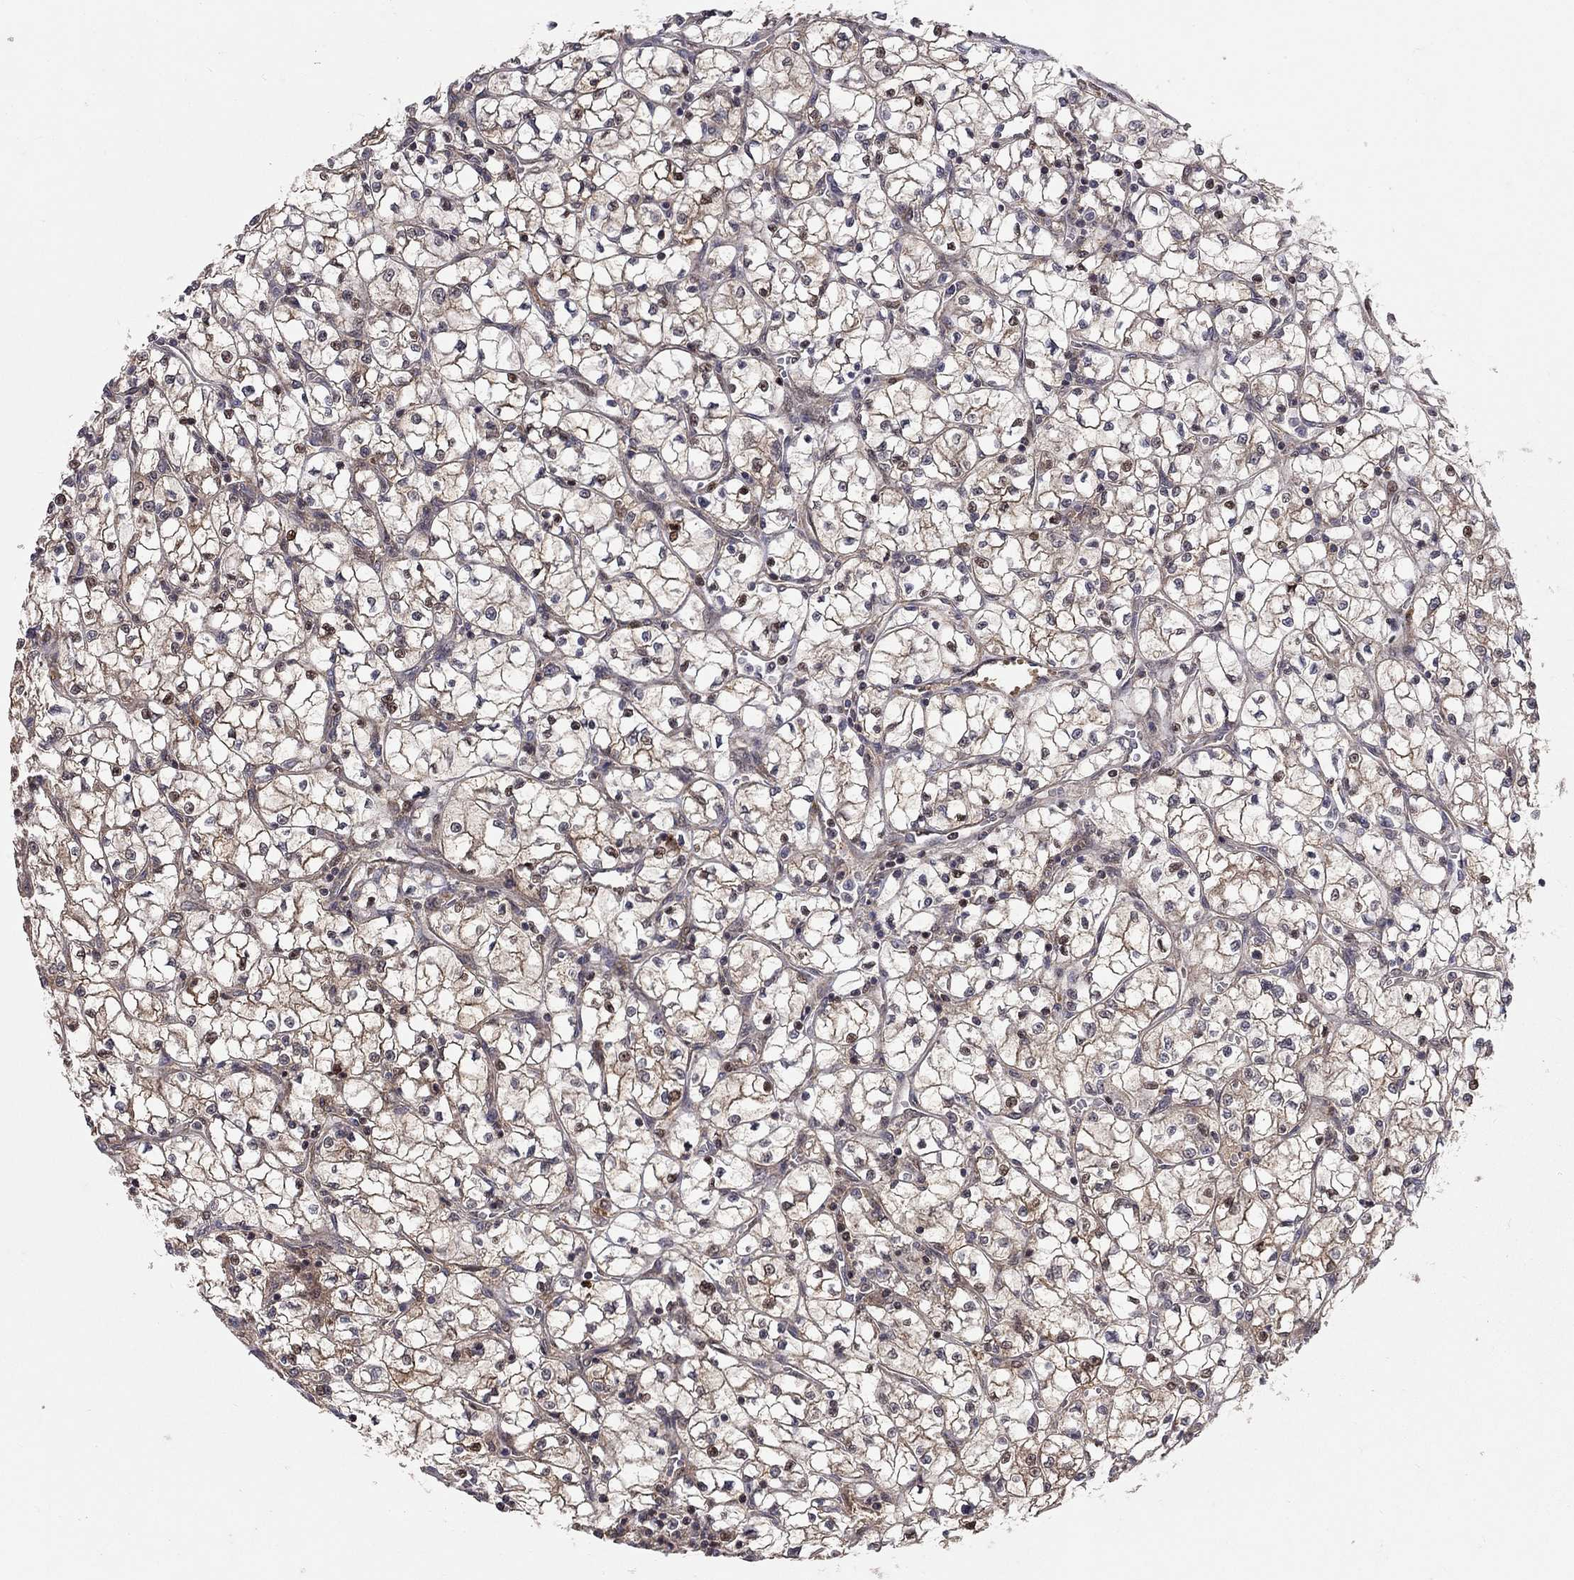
{"staining": {"intensity": "weak", "quantity": "<25%", "location": "nuclear"}, "tissue": "renal cancer", "cell_type": "Tumor cells", "image_type": "cancer", "snomed": [{"axis": "morphology", "description": "Adenocarcinoma, NOS"}, {"axis": "topography", "description": "Kidney"}], "caption": "A photomicrograph of human renal cancer (adenocarcinoma) is negative for staining in tumor cells.", "gene": "HDAC3", "patient": {"sex": "female", "age": 64}}